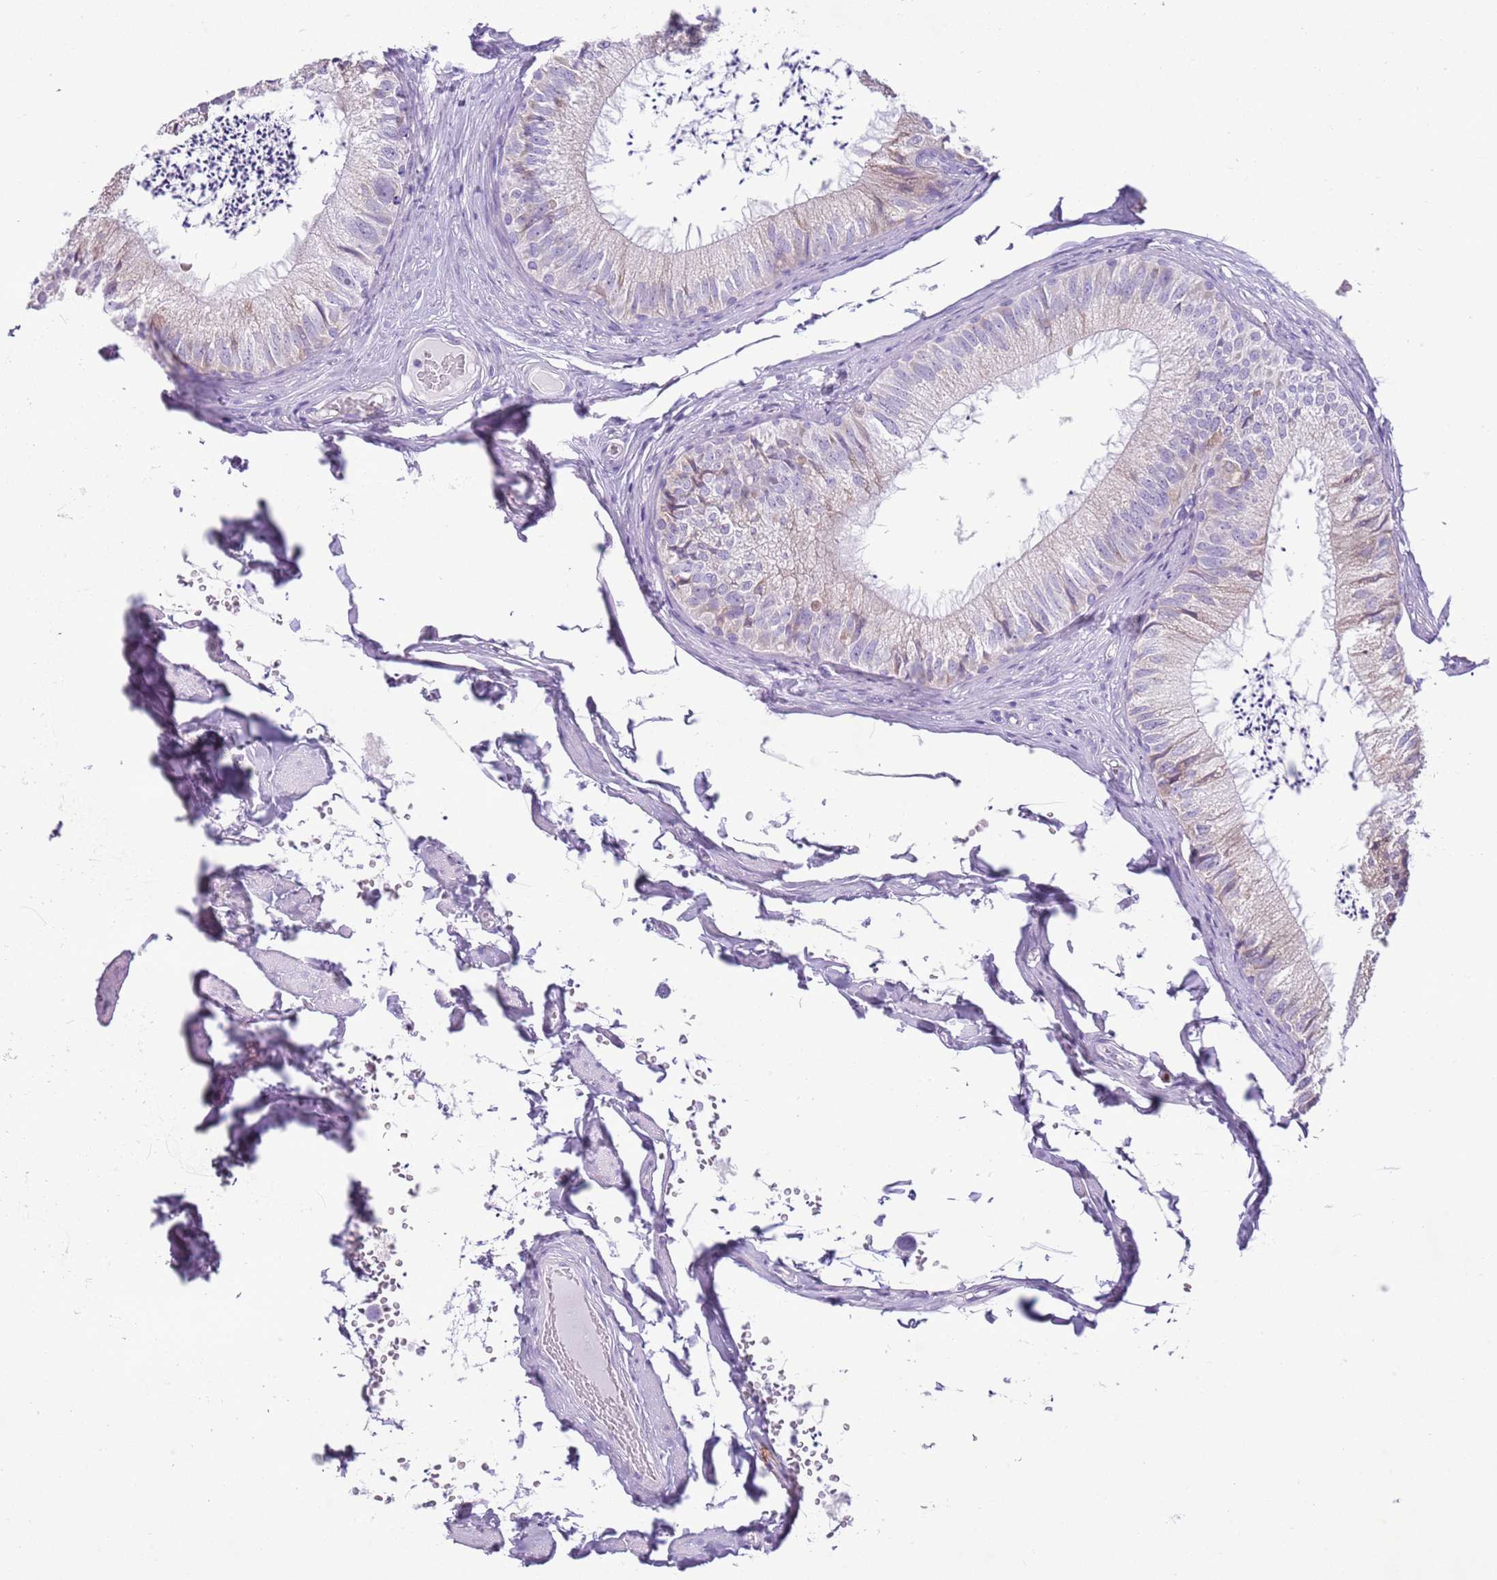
{"staining": {"intensity": "weak", "quantity": "<25%", "location": "cytoplasmic/membranous"}, "tissue": "epididymis", "cell_type": "Glandular cells", "image_type": "normal", "snomed": [{"axis": "morphology", "description": "Normal tissue, NOS"}, {"axis": "topography", "description": "Epididymis"}], "caption": "Immunohistochemical staining of benign human epididymis shows no significant positivity in glandular cells. (Stains: DAB immunohistochemistry (IHC) with hematoxylin counter stain, Microscopy: brightfield microscopy at high magnification).", "gene": "CD177", "patient": {"sex": "male", "age": 79}}